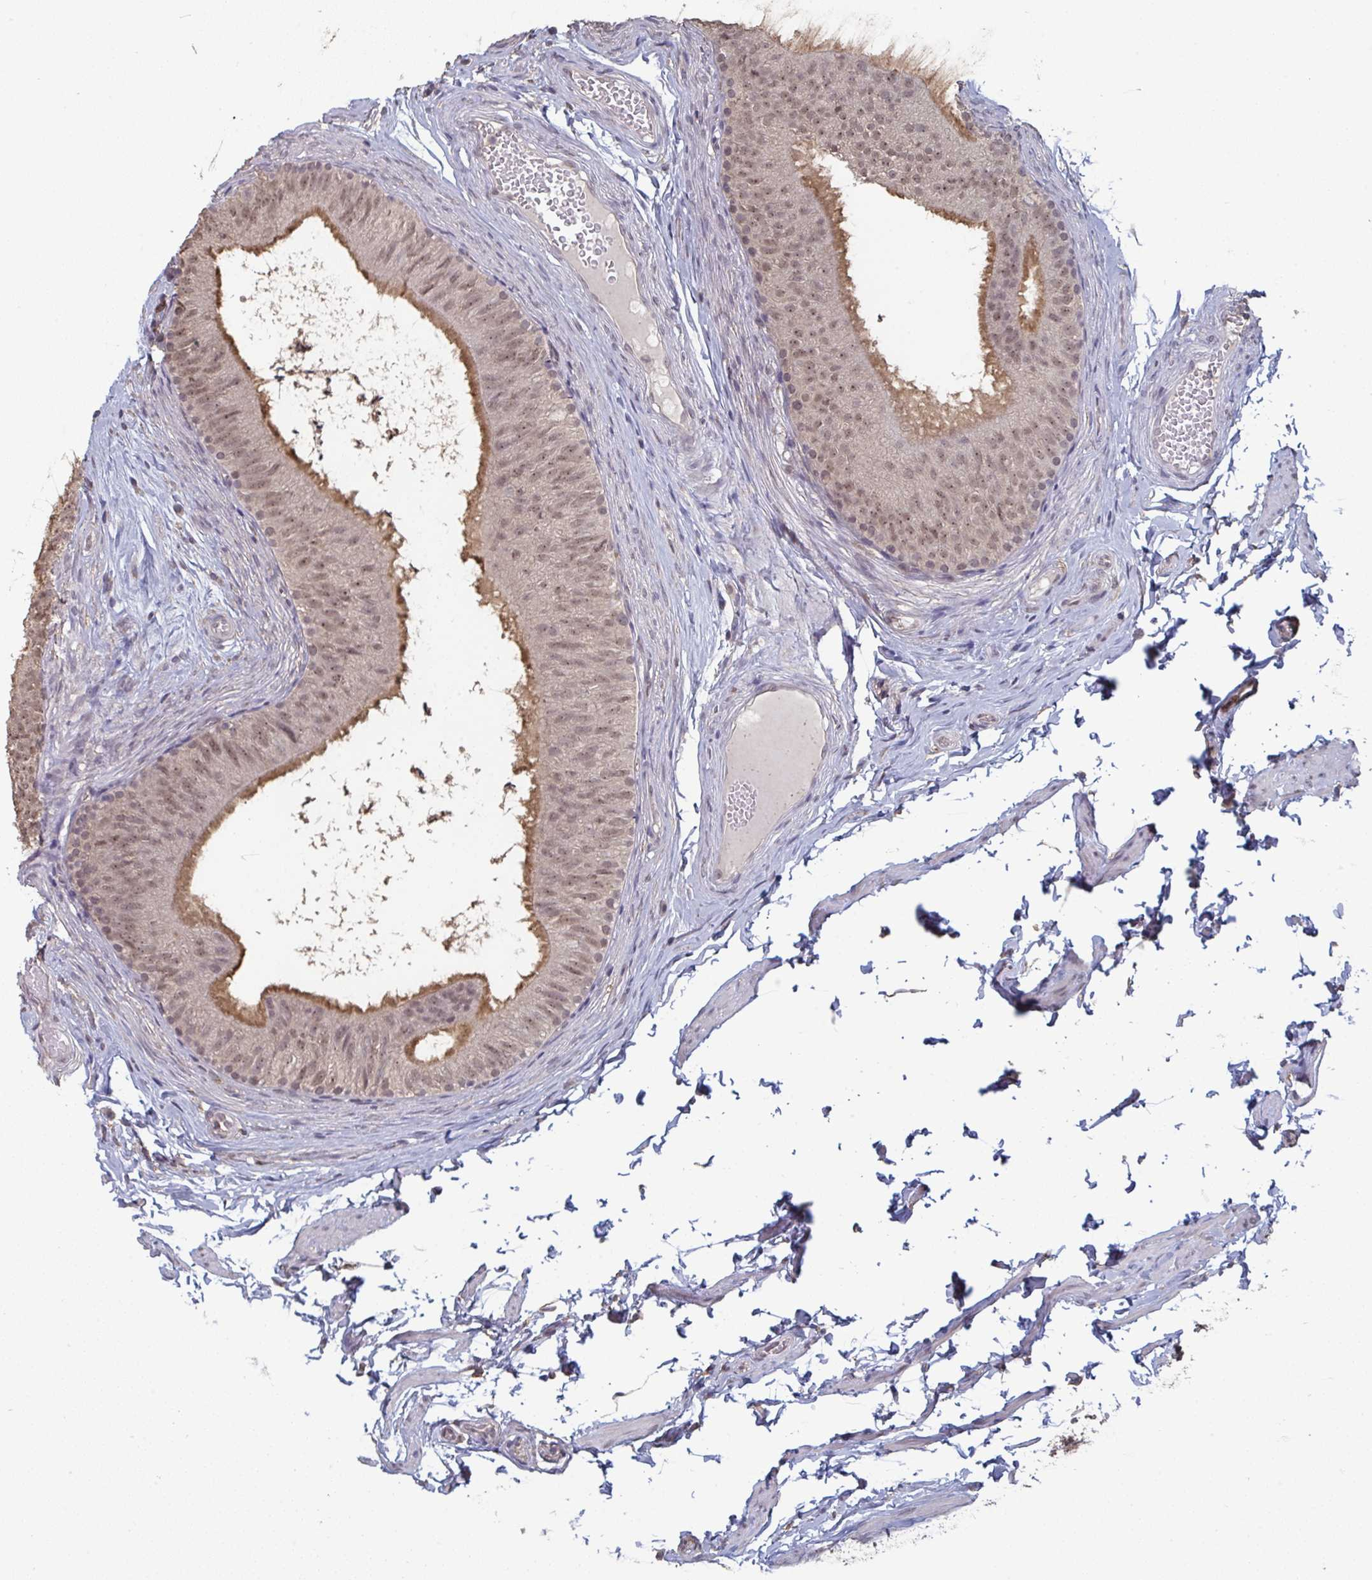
{"staining": {"intensity": "moderate", "quantity": ">75%", "location": "cytoplasmic/membranous,nuclear"}, "tissue": "epididymis", "cell_type": "Glandular cells", "image_type": "normal", "snomed": [{"axis": "morphology", "description": "Normal tissue, NOS"}, {"axis": "topography", "description": "Epididymis, spermatic cord, NOS"}, {"axis": "topography", "description": "Epididymis"}, {"axis": "topography", "description": "Peripheral nerve tissue"}], "caption": "IHC of benign epididymis shows medium levels of moderate cytoplasmic/membranous,nuclear positivity in about >75% of glandular cells.", "gene": "LIX1", "patient": {"sex": "male", "age": 29}}